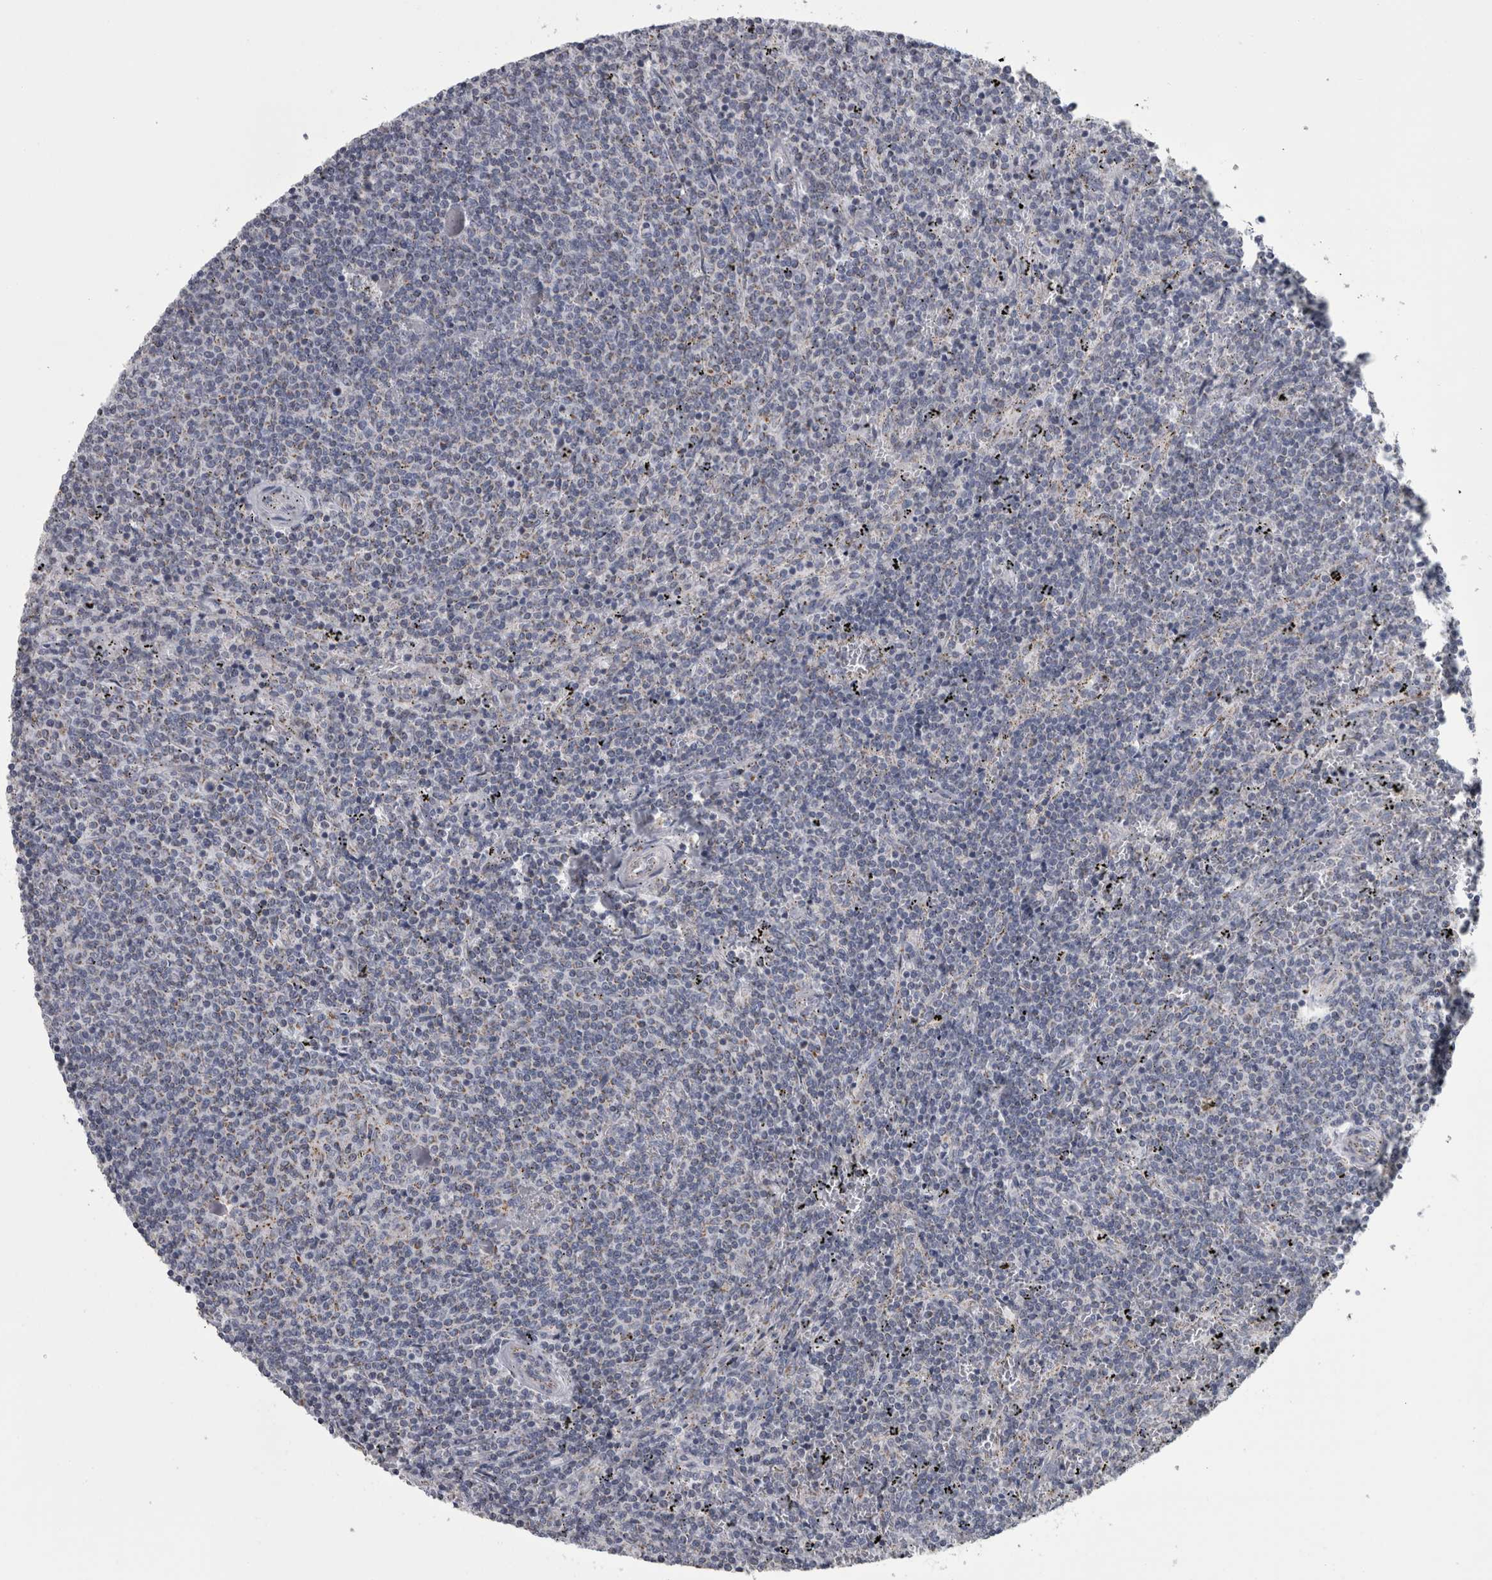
{"staining": {"intensity": "negative", "quantity": "none", "location": "none"}, "tissue": "lymphoma", "cell_type": "Tumor cells", "image_type": "cancer", "snomed": [{"axis": "morphology", "description": "Malignant lymphoma, non-Hodgkin's type, Low grade"}, {"axis": "topography", "description": "Spleen"}], "caption": "High magnification brightfield microscopy of lymphoma stained with DAB (brown) and counterstained with hematoxylin (blue): tumor cells show no significant positivity.", "gene": "DBT", "patient": {"sex": "female", "age": 50}}